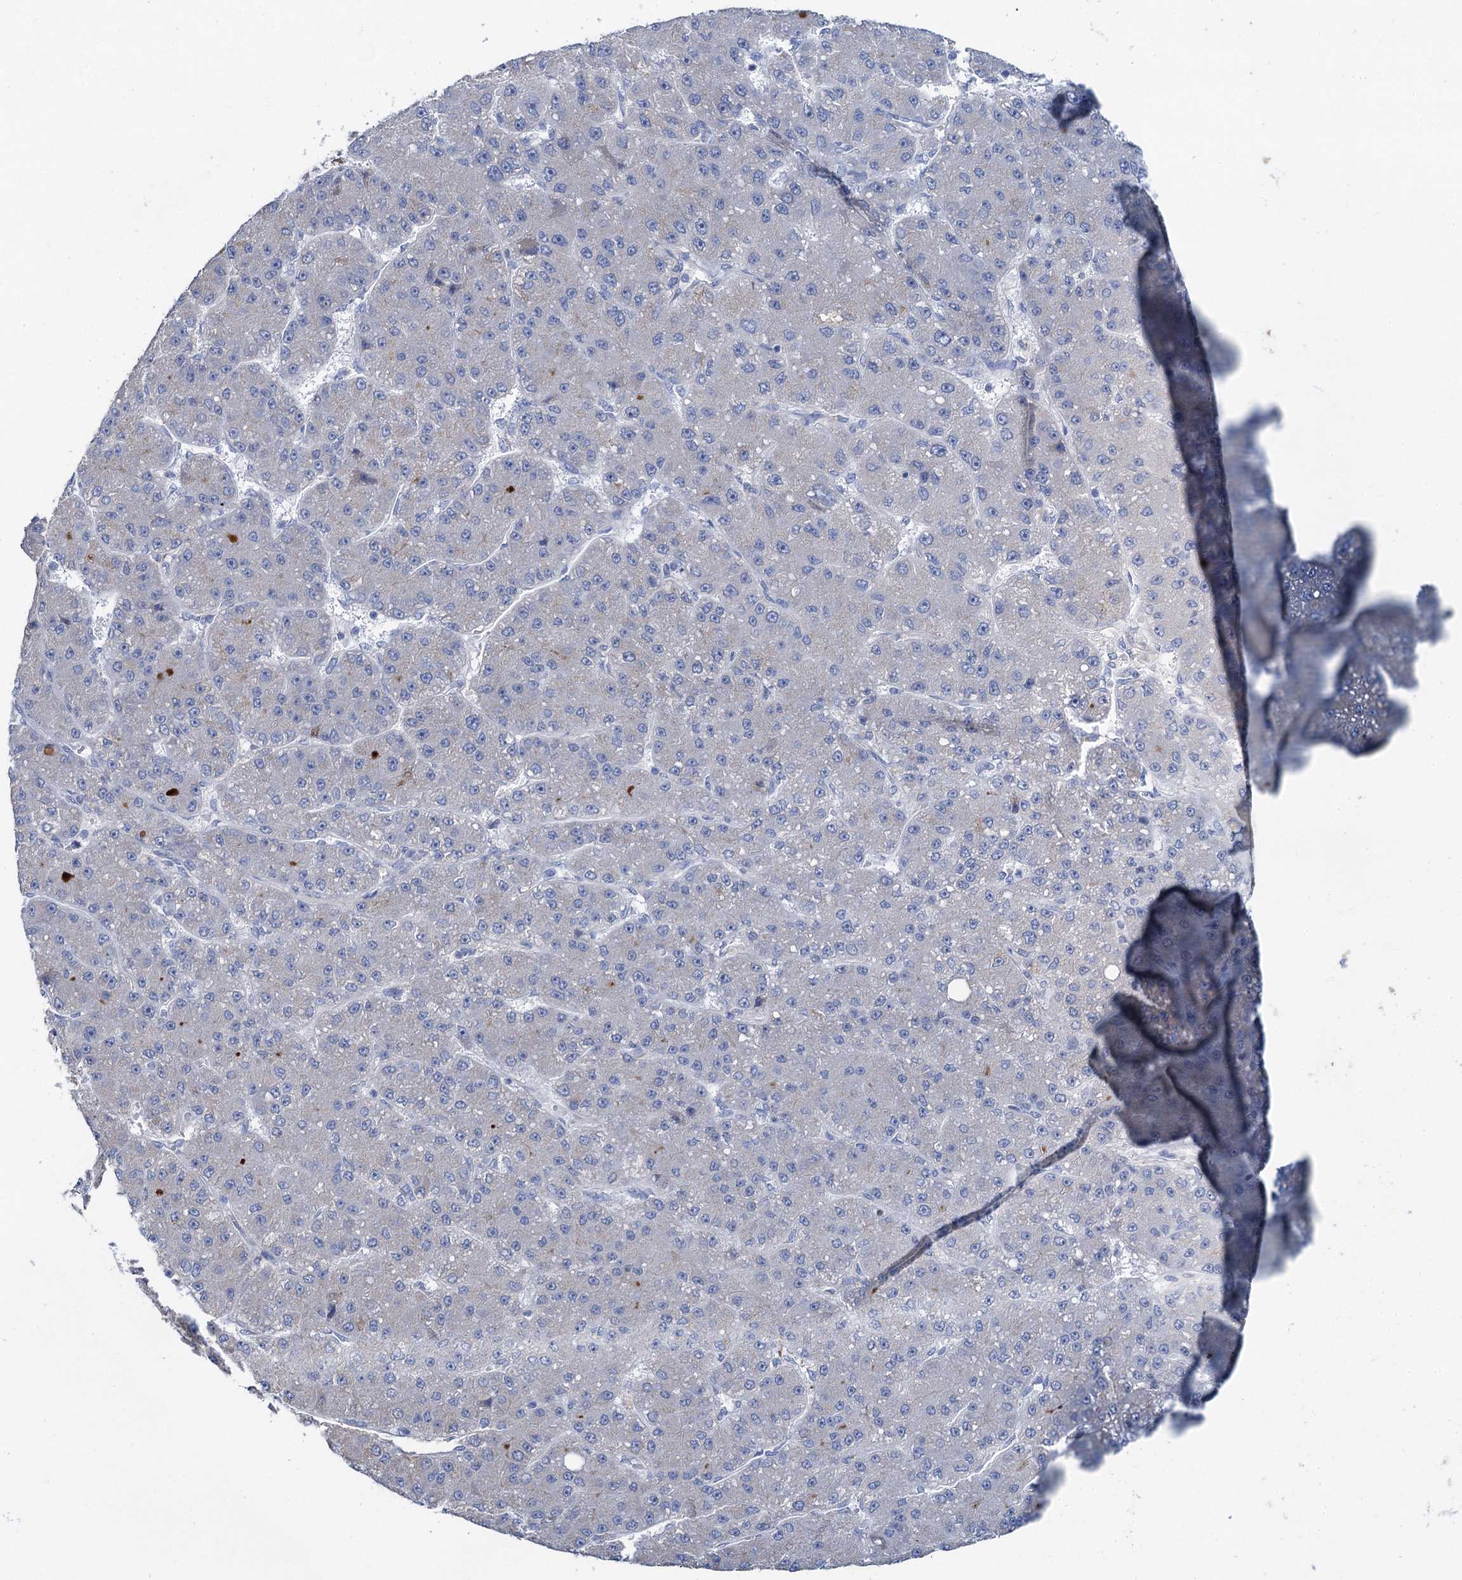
{"staining": {"intensity": "negative", "quantity": "none", "location": "none"}, "tissue": "liver cancer", "cell_type": "Tumor cells", "image_type": "cancer", "snomed": [{"axis": "morphology", "description": "Carcinoma, Hepatocellular, NOS"}, {"axis": "topography", "description": "Liver"}], "caption": "This photomicrograph is of liver hepatocellular carcinoma stained with immunohistochemistry to label a protein in brown with the nuclei are counter-stained blue. There is no staining in tumor cells. (DAB (3,3'-diaminobenzidine) immunohistochemistry (IHC) visualized using brightfield microscopy, high magnification).", "gene": "PLLP", "patient": {"sex": "male", "age": 67}}